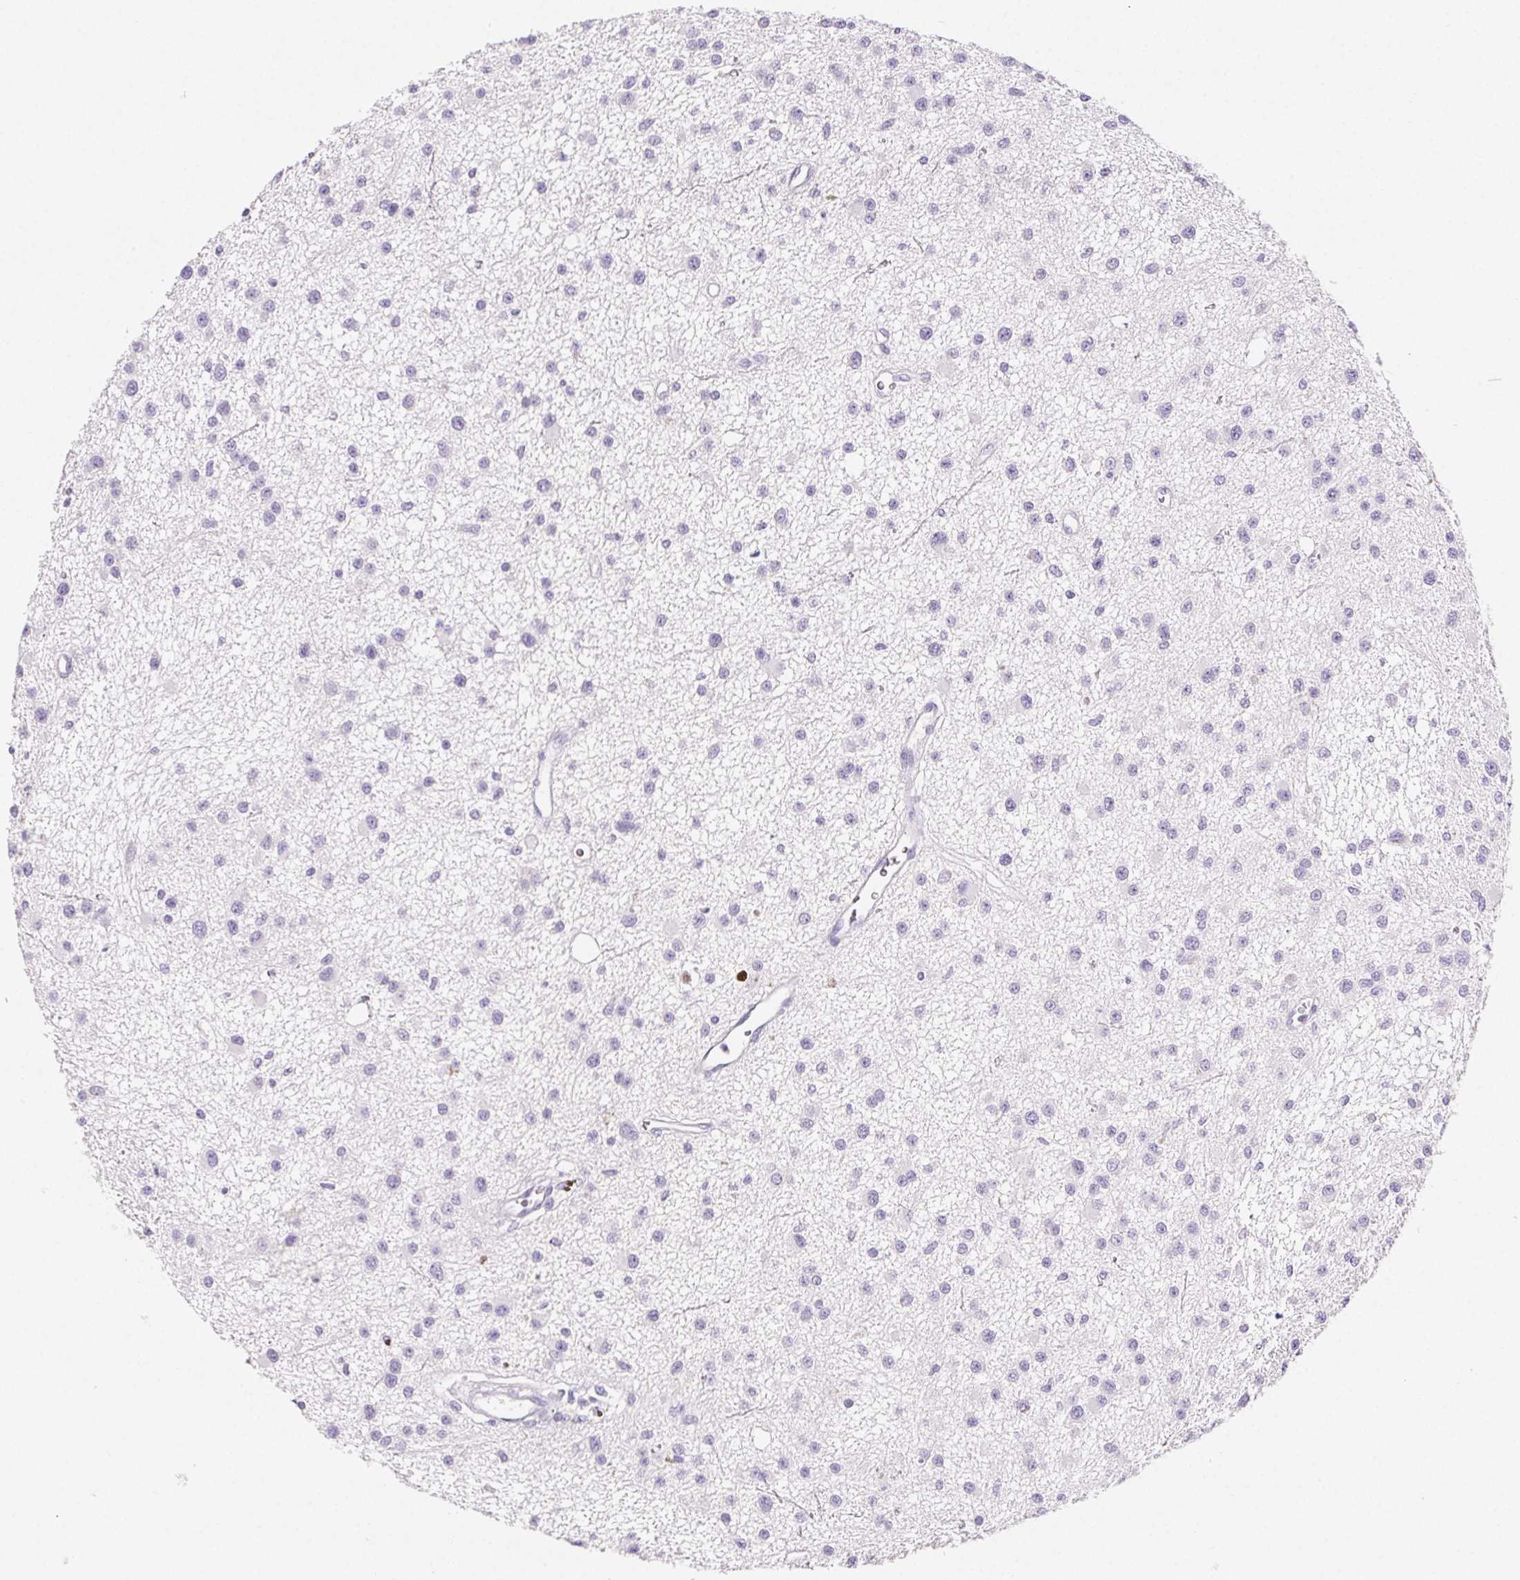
{"staining": {"intensity": "negative", "quantity": "none", "location": "none"}, "tissue": "glioma", "cell_type": "Tumor cells", "image_type": "cancer", "snomed": [{"axis": "morphology", "description": "Glioma, malignant, Low grade"}, {"axis": "topography", "description": "Brain"}], "caption": "High magnification brightfield microscopy of glioma stained with DAB (3,3'-diaminobenzidine) (brown) and counterstained with hematoxylin (blue): tumor cells show no significant staining.", "gene": "BEND2", "patient": {"sex": "male", "age": 43}}